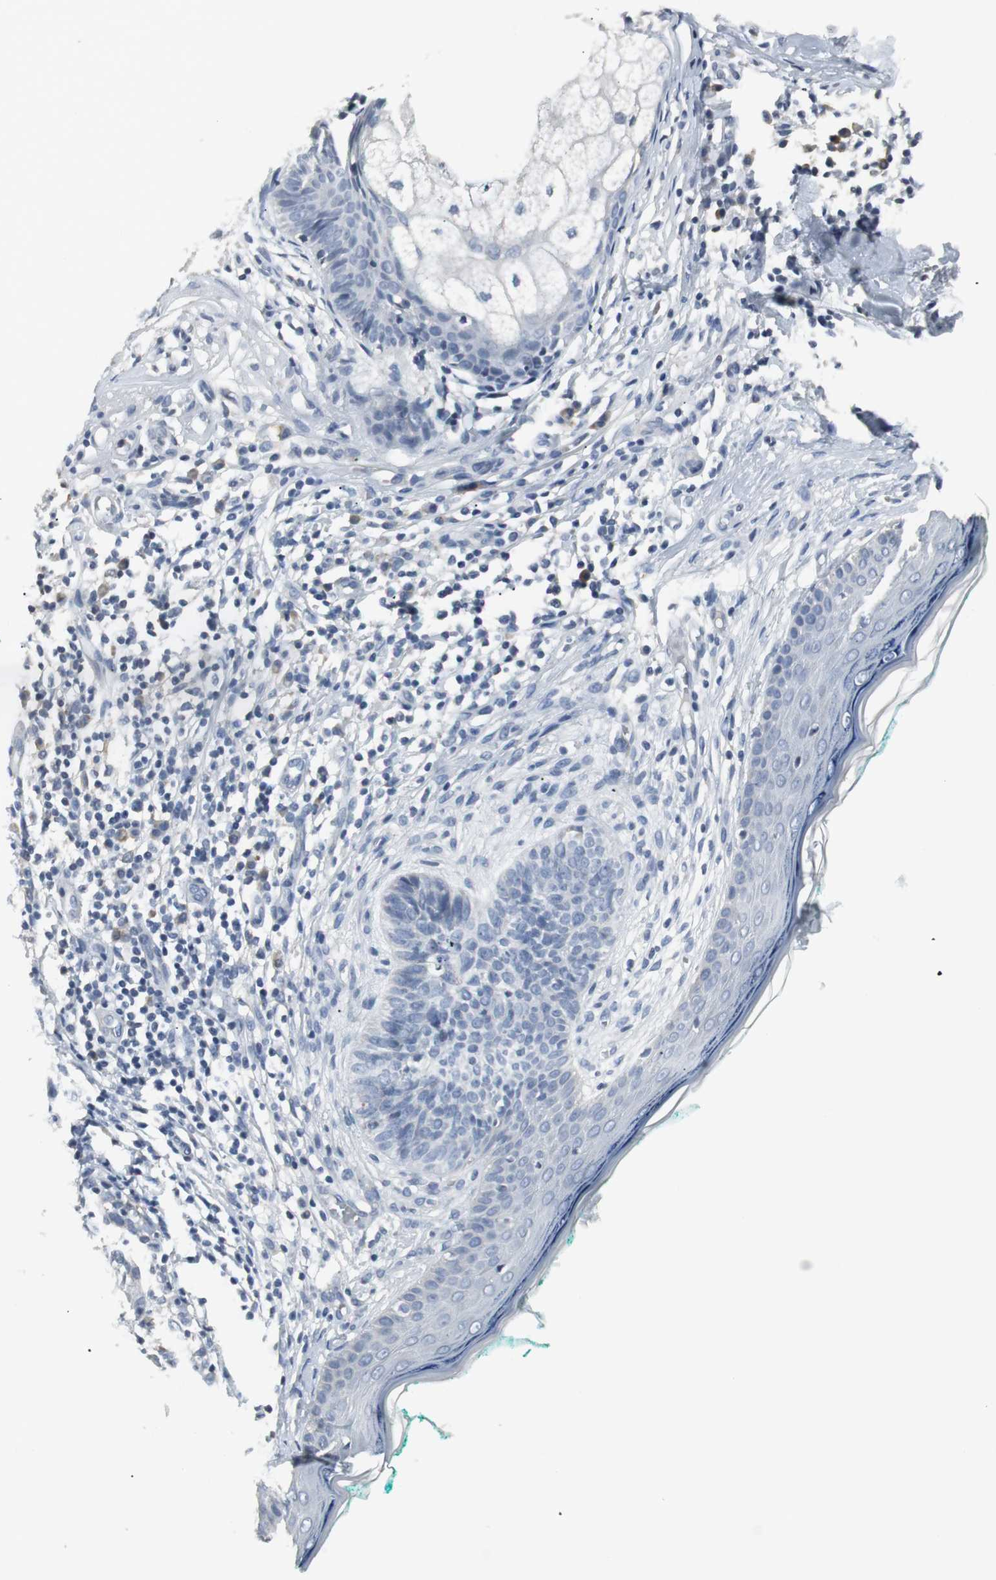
{"staining": {"intensity": "negative", "quantity": "none", "location": "none"}, "tissue": "skin cancer", "cell_type": "Tumor cells", "image_type": "cancer", "snomed": [{"axis": "morphology", "description": "Normal tissue, NOS"}, {"axis": "morphology", "description": "Basal cell carcinoma"}, {"axis": "topography", "description": "Skin"}], "caption": "Human skin cancer (basal cell carcinoma) stained for a protein using immunohistochemistry demonstrates no expression in tumor cells.", "gene": "SLC2A5", "patient": {"sex": "male", "age": 76}}